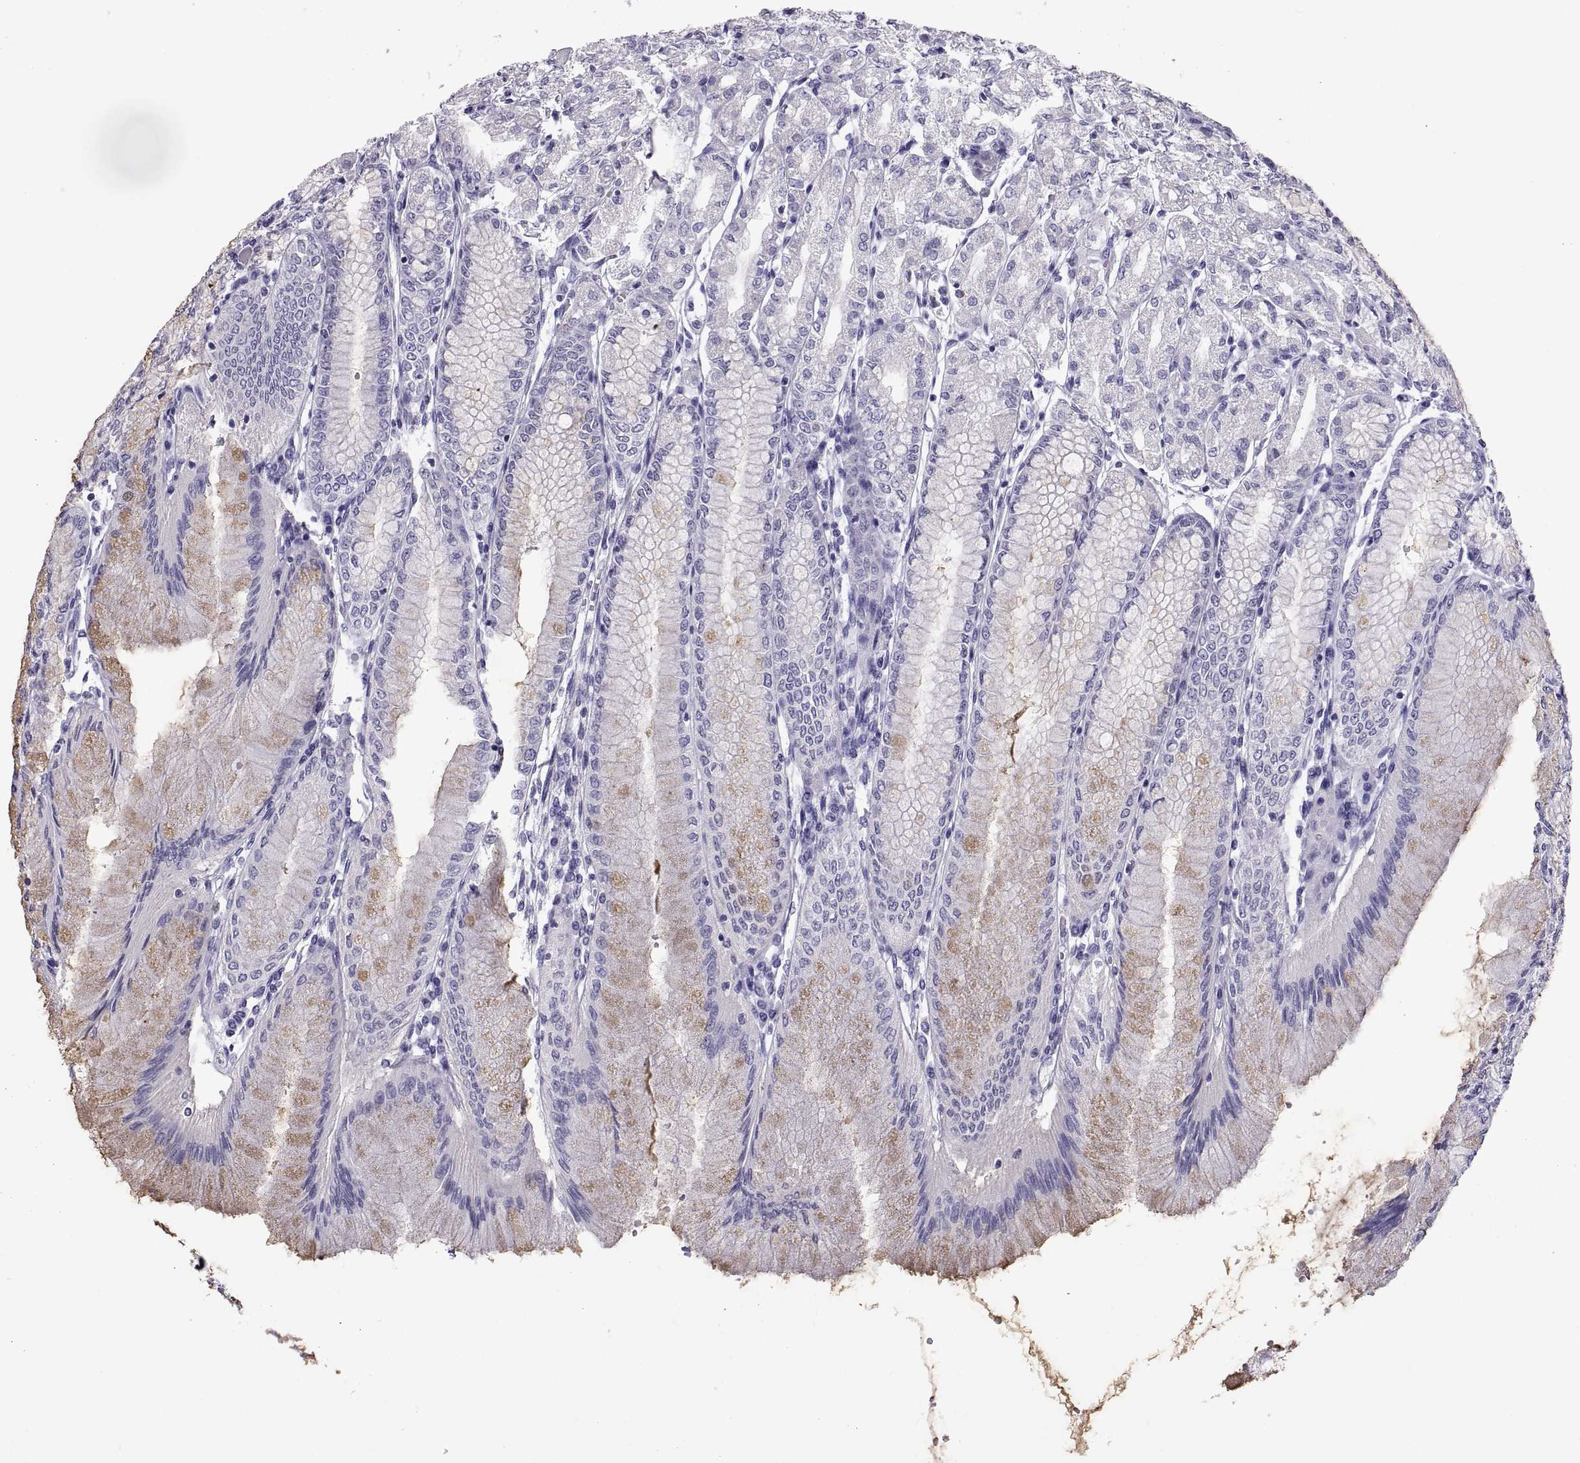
{"staining": {"intensity": "weak", "quantity": "25%-75%", "location": "cytoplasmic/membranous"}, "tissue": "stomach", "cell_type": "Glandular cells", "image_type": "normal", "snomed": [{"axis": "morphology", "description": "Normal tissue, NOS"}, {"axis": "topography", "description": "Skeletal muscle"}, {"axis": "topography", "description": "Stomach"}], "caption": "High-power microscopy captured an IHC histopathology image of unremarkable stomach, revealing weak cytoplasmic/membranous positivity in approximately 25%-75% of glandular cells.", "gene": "RGS20", "patient": {"sex": "female", "age": 57}}